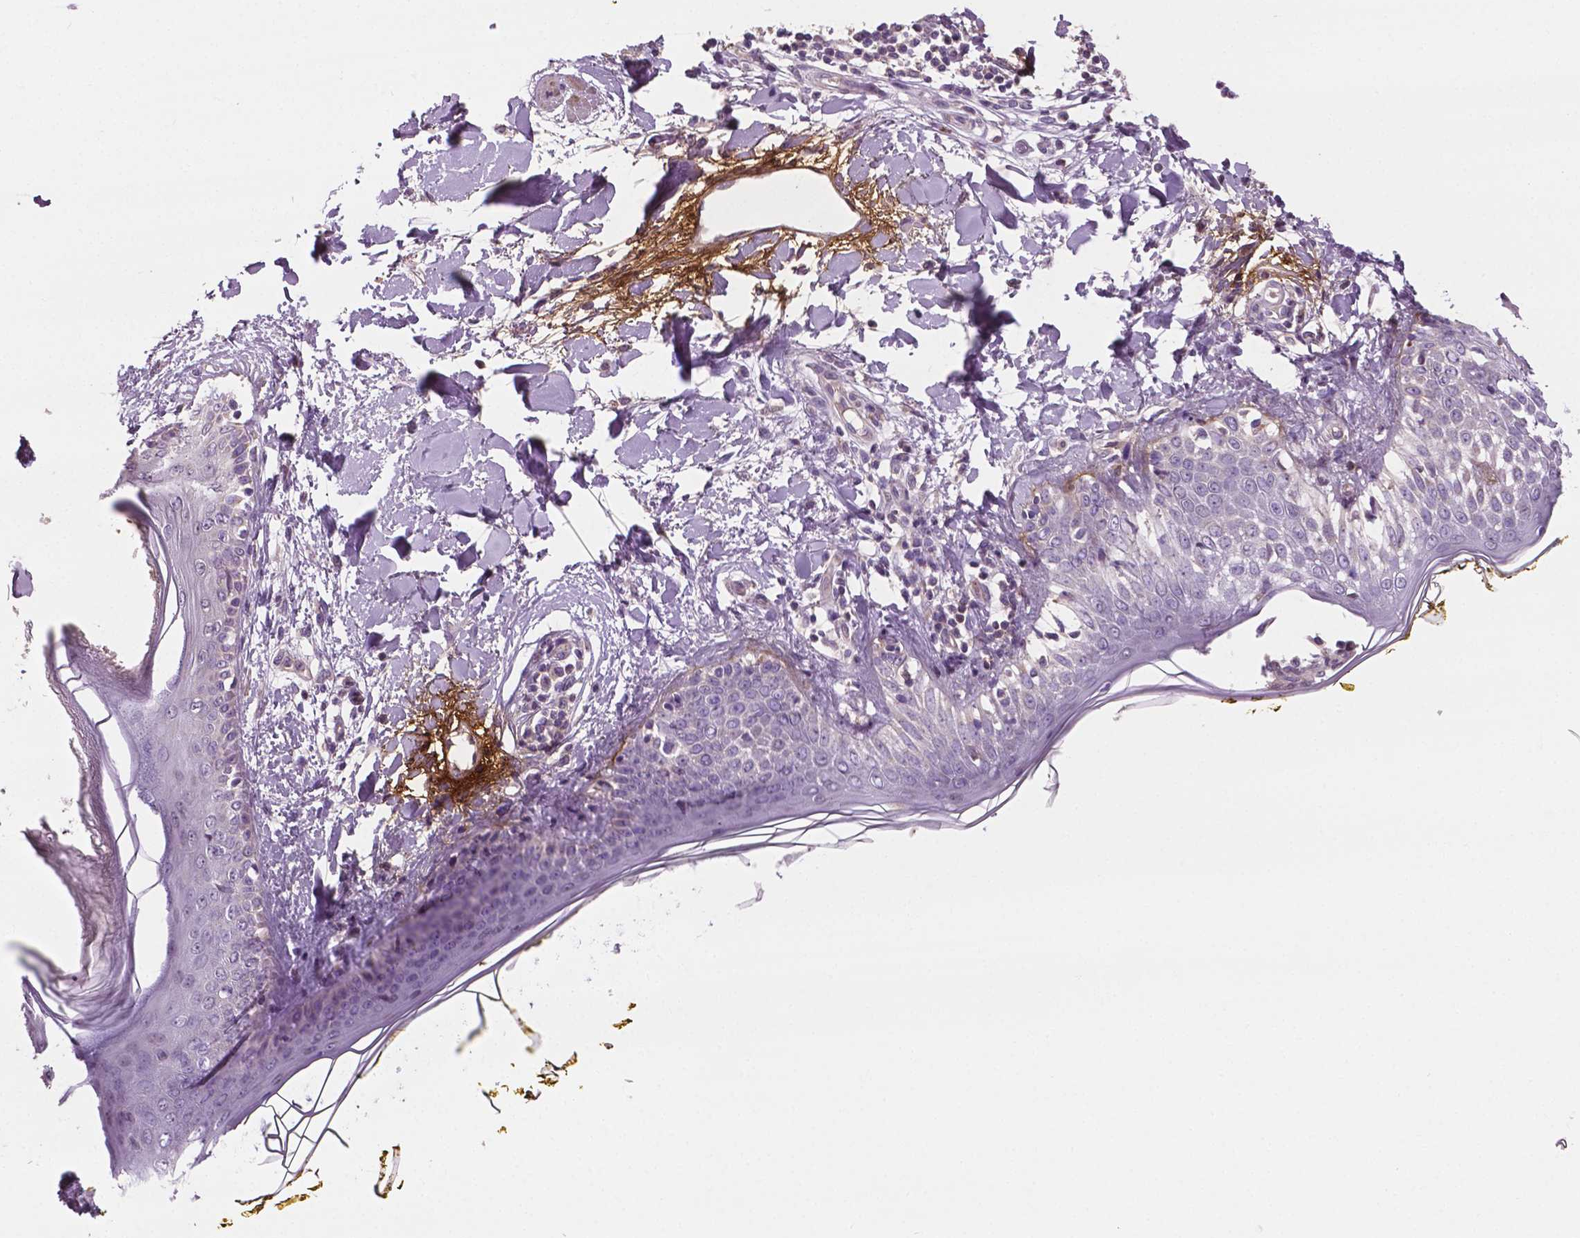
{"staining": {"intensity": "negative", "quantity": "none", "location": "none"}, "tissue": "skin", "cell_type": "Fibroblasts", "image_type": "normal", "snomed": [{"axis": "morphology", "description": "Normal tissue, NOS"}, {"axis": "topography", "description": "Skin"}], "caption": "DAB immunohistochemical staining of unremarkable skin demonstrates no significant positivity in fibroblasts. (Immunohistochemistry (ihc), brightfield microscopy, high magnification).", "gene": "PTX3", "patient": {"sex": "female", "age": 34}}